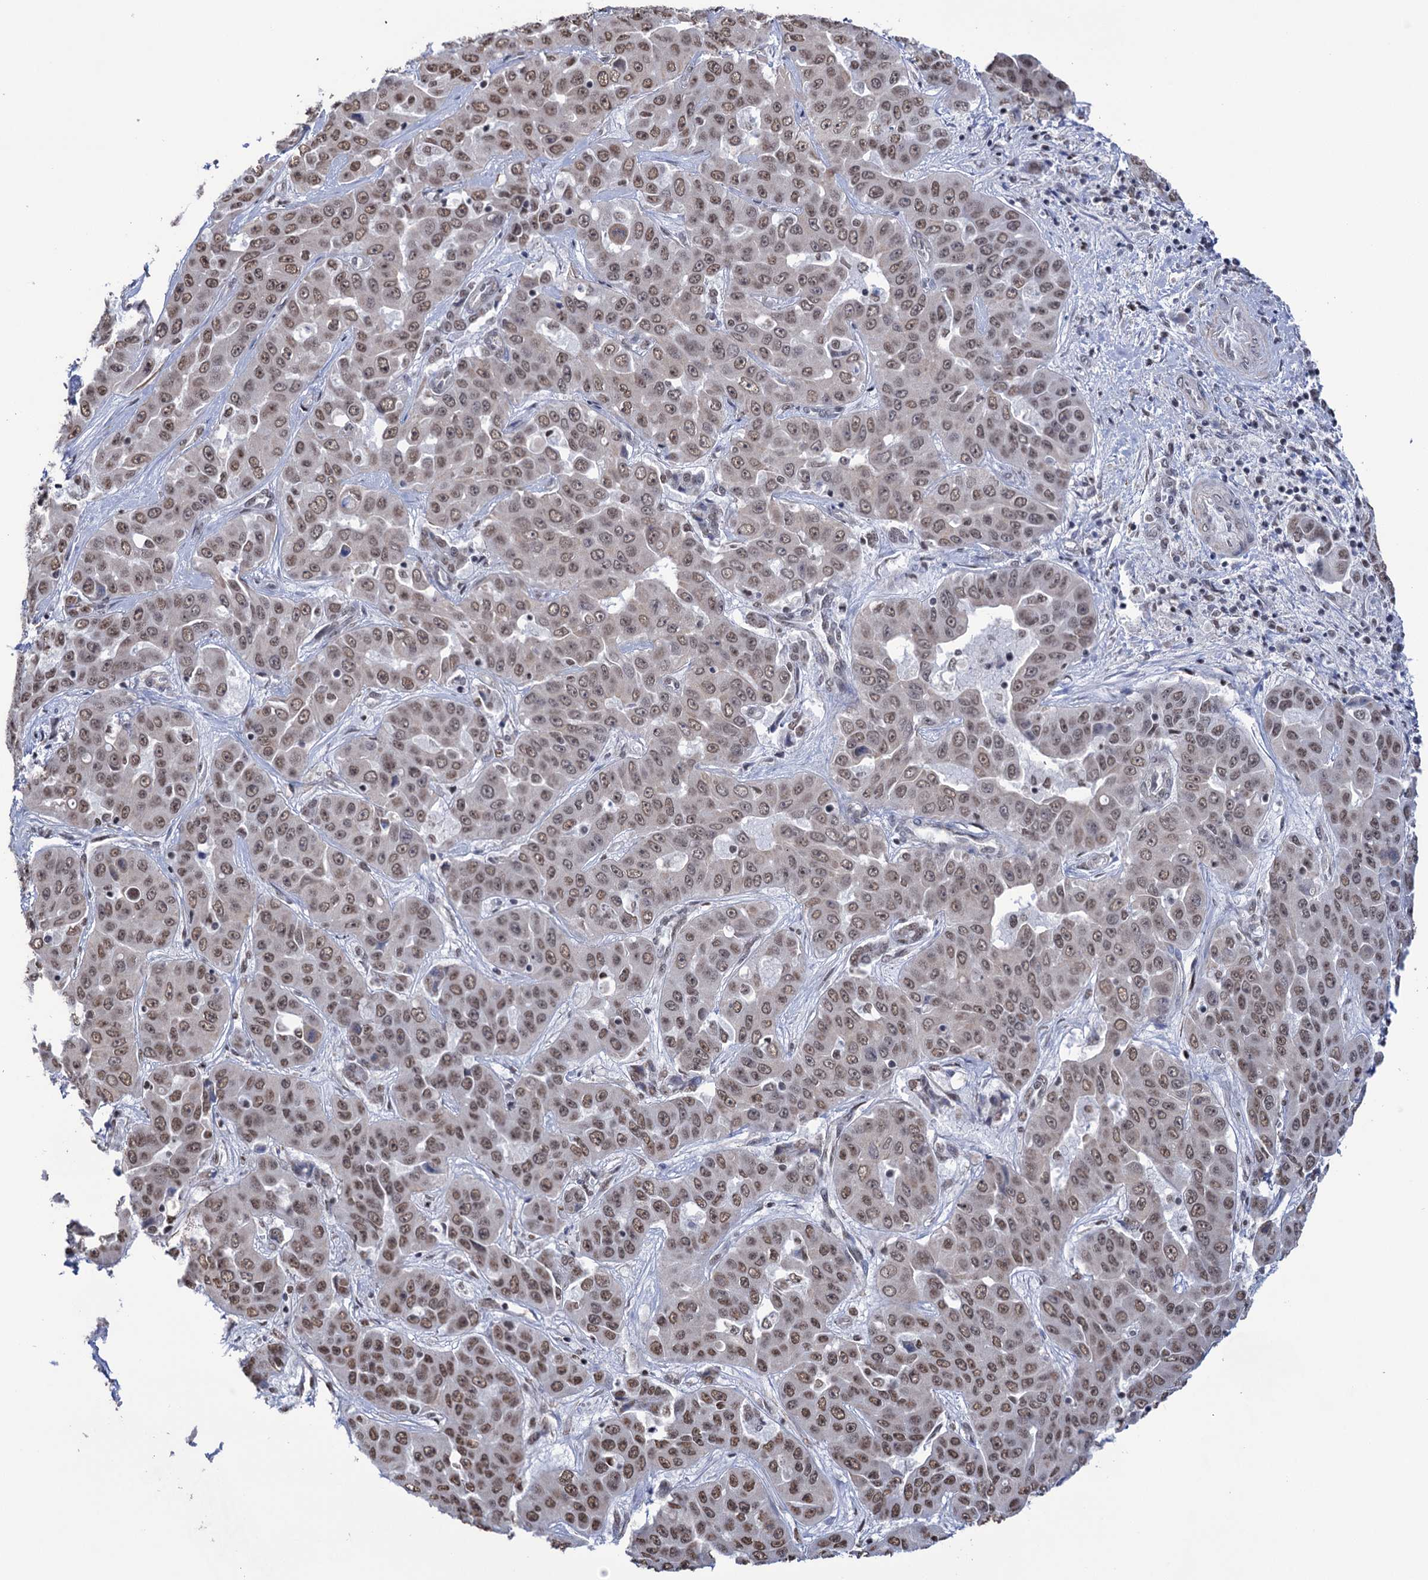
{"staining": {"intensity": "moderate", "quantity": ">75%", "location": "nuclear"}, "tissue": "liver cancer", "cell_type": "Tumor cells", "image_type": "cancer", "snomed": [{"axis": "morphology", "description": "Cholangiocarcinoma"}, {"axis": "topography", "description": "Liver"}], "caption": "This photomicrograph demonstrates cholangiocarcinoma (liver) stained with IHC to label a protein in brown. The nuclear of tumor cells show moderate positivity for the protein. Nuclei are counter-stained blue.", "gene": "ABHD10", "patient": {"sex": "female", "age": 52}}